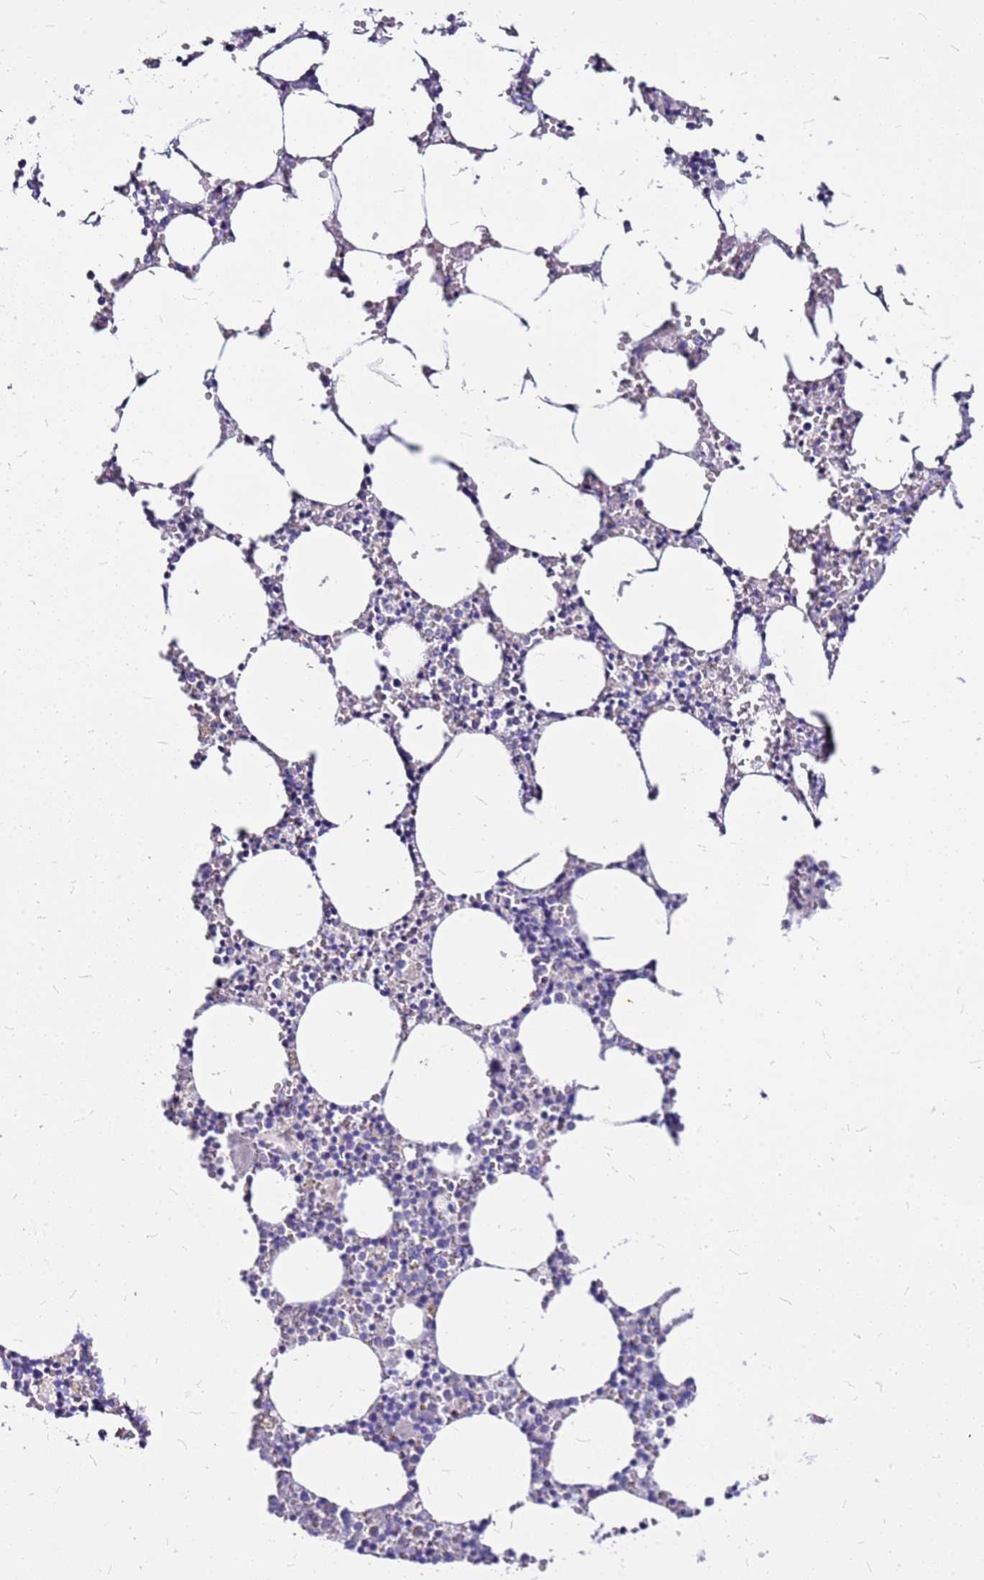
{"staining": {"intensity": "weak", "quantity": "<25%", "location": "cytoplasmic/membranous"}, "tissue": "bone marrow", "cell_type": "Hematopoietic cells", "image_type": "normal", "snomed": [{"axis": "morphology", "description": "Normal tissue, NOS"}, {"axis": "topography", "description": "Bone marrow"}], "caption": "Hematopoietic cells show no significant protein staining in unremarkable bone marrow. (DAB immunohistochemistry (IHC) visualized using brightfield microscopy, high magnification).", "gene": "CASD1", "patient": {"sex": "female", "age": 64}}